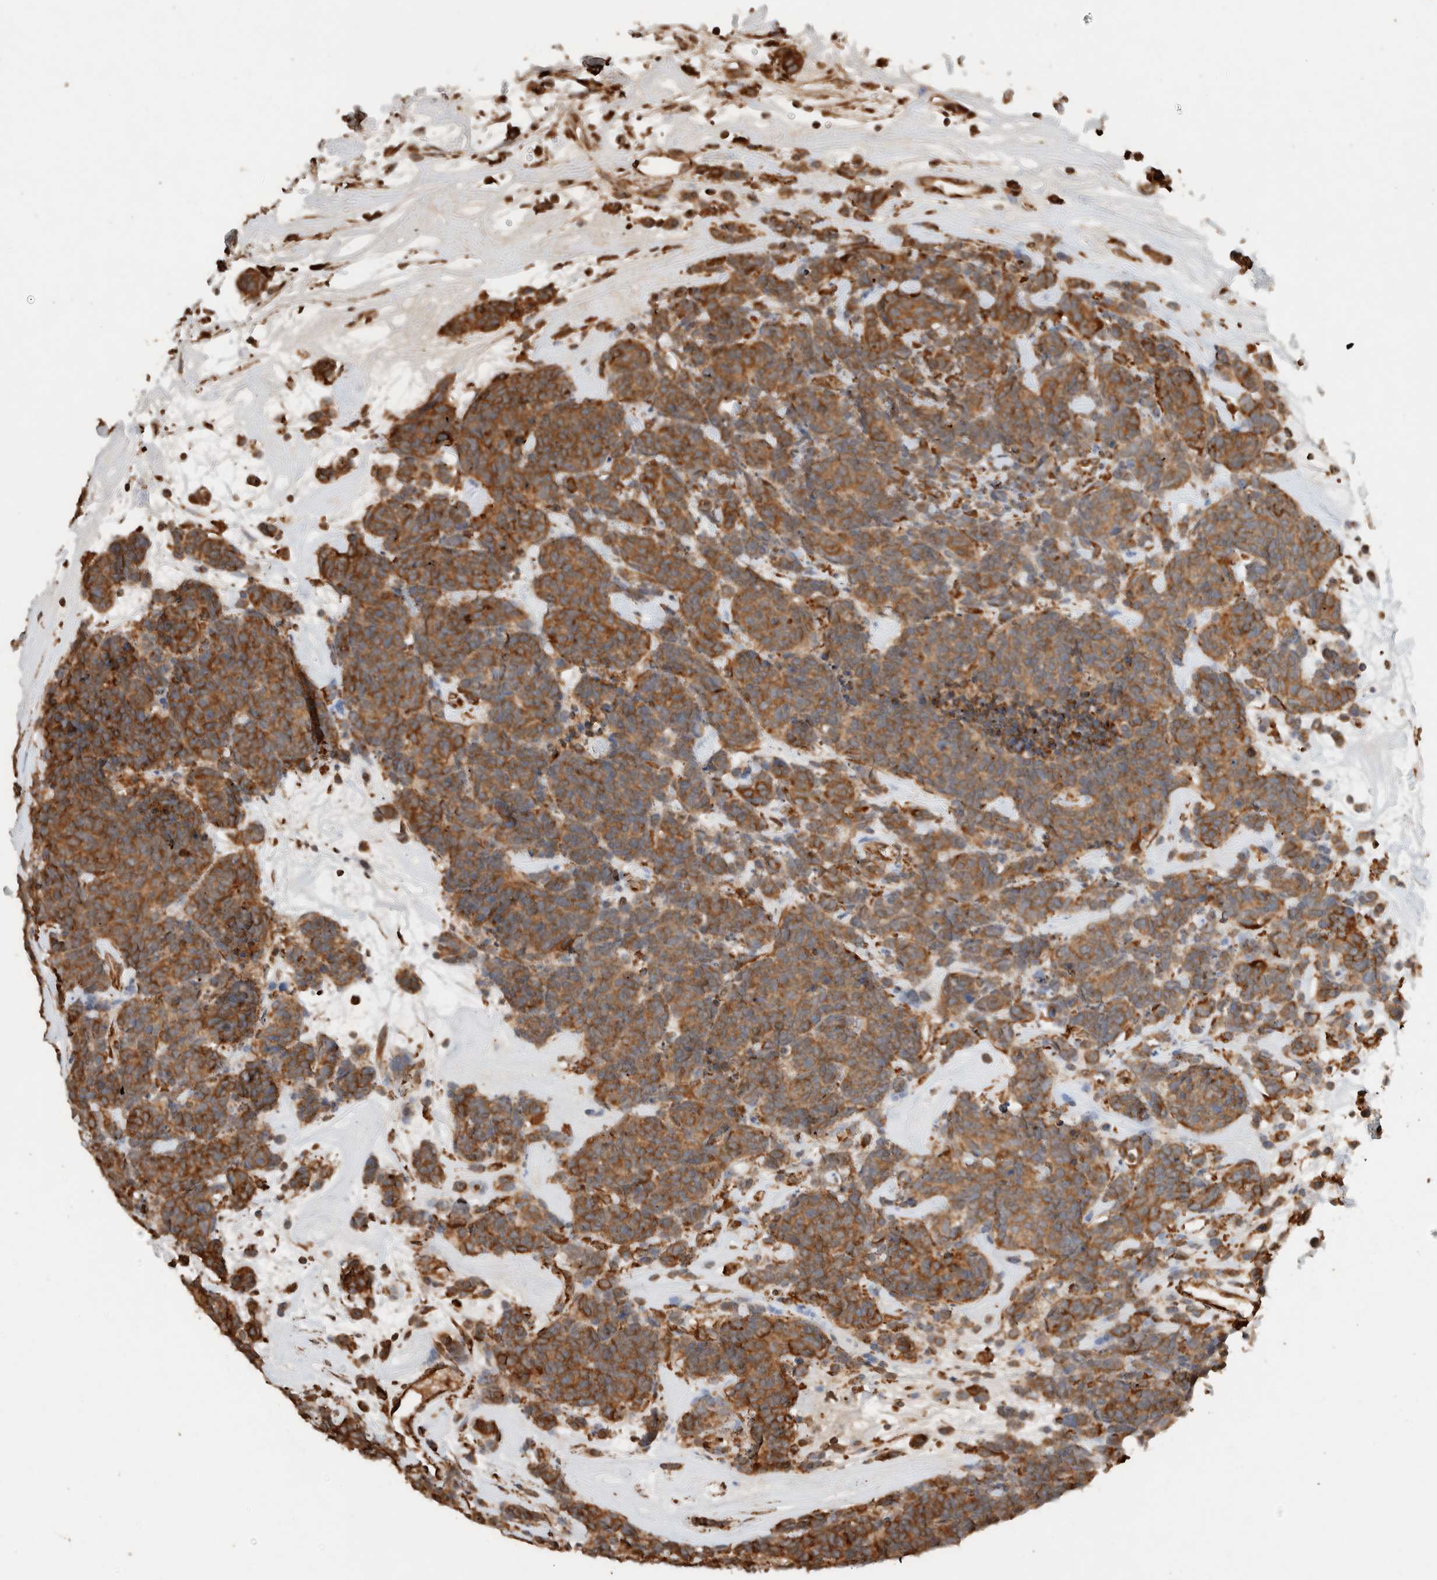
{"staining": {"intensity": "moderate", "quantity": ">75%", "location": "cytoplasmic/membranous"}, "tissue": "carcinoid", "cell_type": "Tumor cells", "image_type": "cancer", "snomed": [{"axis": "morphology", "description": "Carcinoma, NOS"}, {"axis": "morphology", "description": "Carcinoid, malignant, NOS"}, {"axis": "topography", "description": "Urinary bladder"}], "caption": "Carcinoid stained with a protein marker shows moderate staining in tumor cells.", "gene": "ERAP1", "patient": {"sex": "male", "age": 57}}